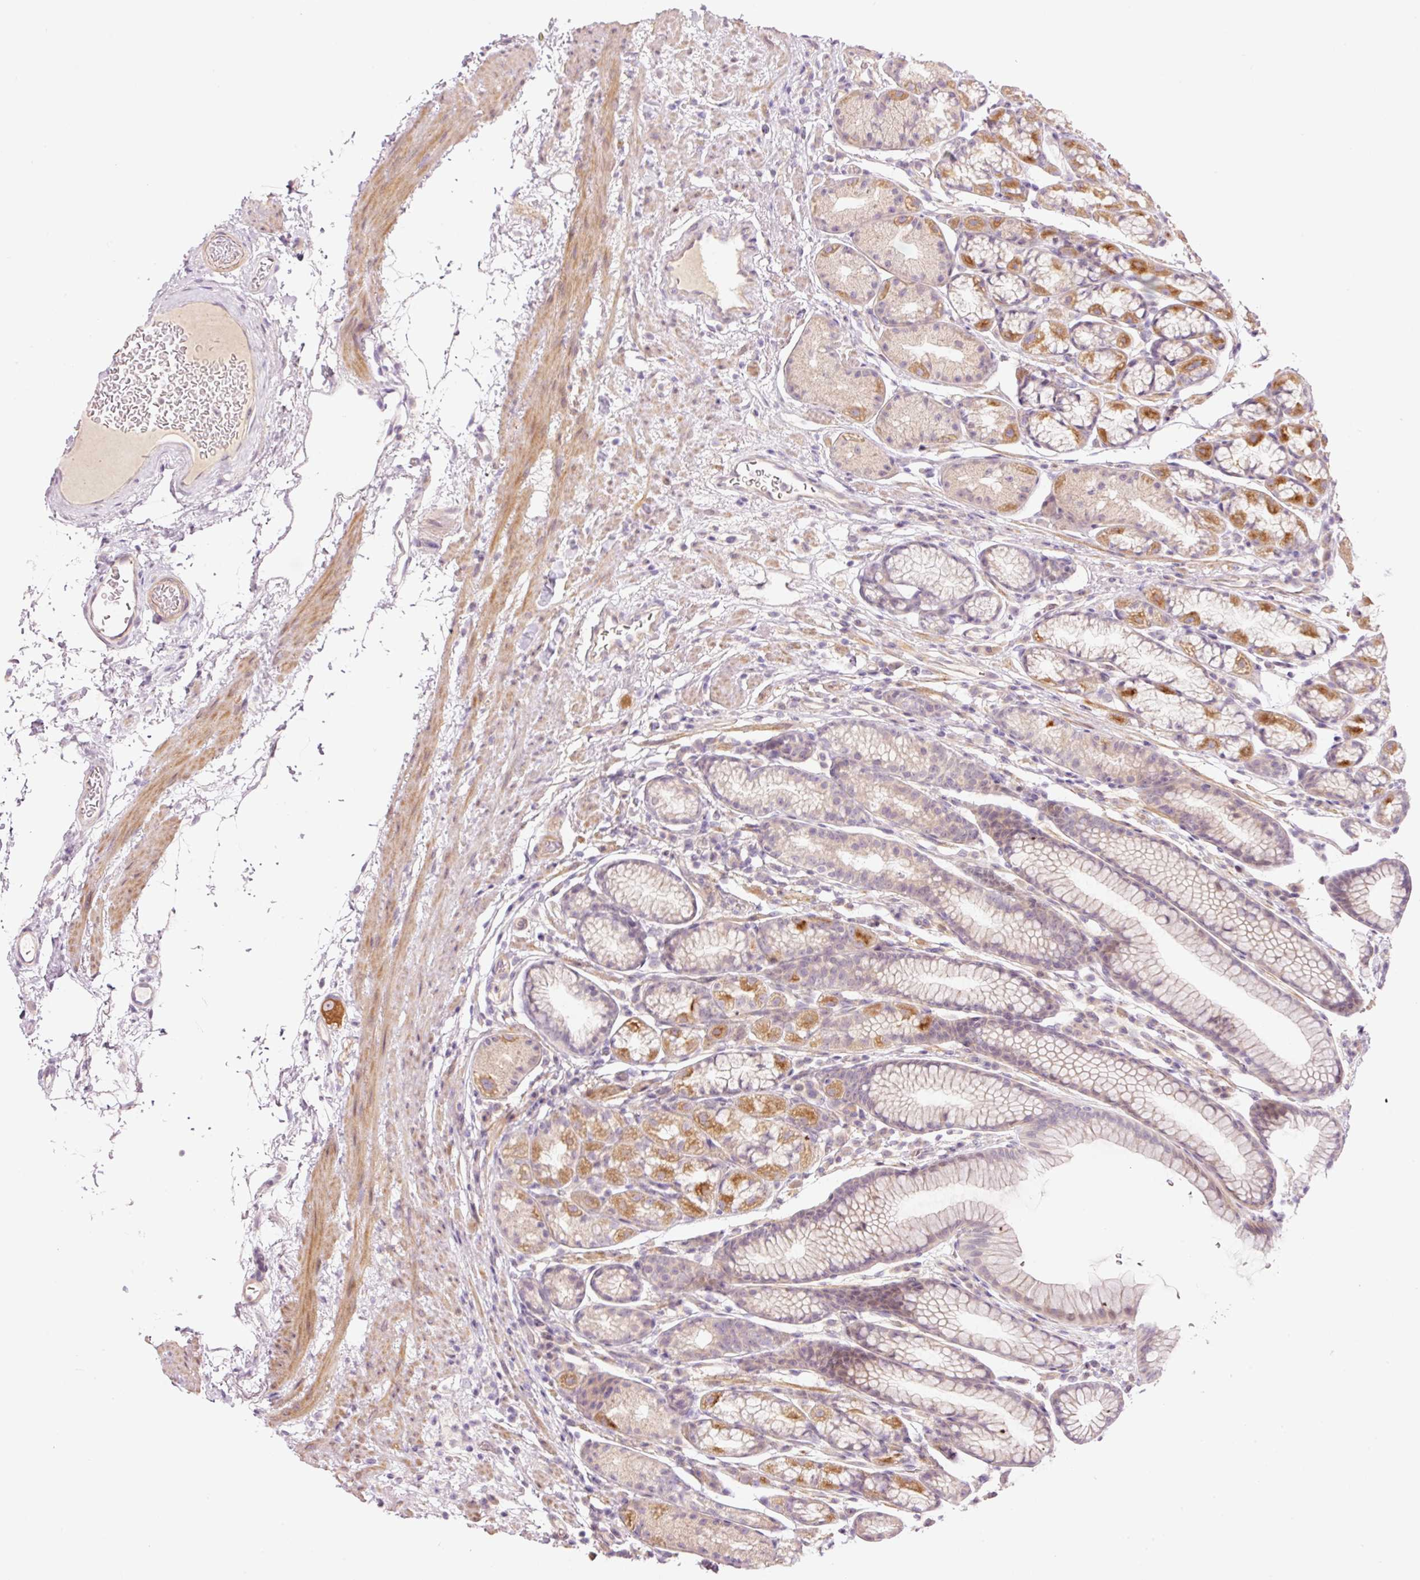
{"staining": {"intensity": "moderate", "quantity": "25%-75%", "location": "cytoplasmic/membranous"}, "tissue": "stomach", "cell_type": "Glandular cells", "image_type": "normal", "snomed": [{"axis": "morphology", "description": "Normal tissue, NOS"}, {"axis": "topography", "description": "Stomach, lower"}], "caption": "This is a photomicrograph of immunohistochemistry staining of benign stomach, which shows moderate expression in the cytoplasmic/membranous of glandular cells.", "gene": "SLC29A3", "patient": {"sex": "male", "age": 67}}